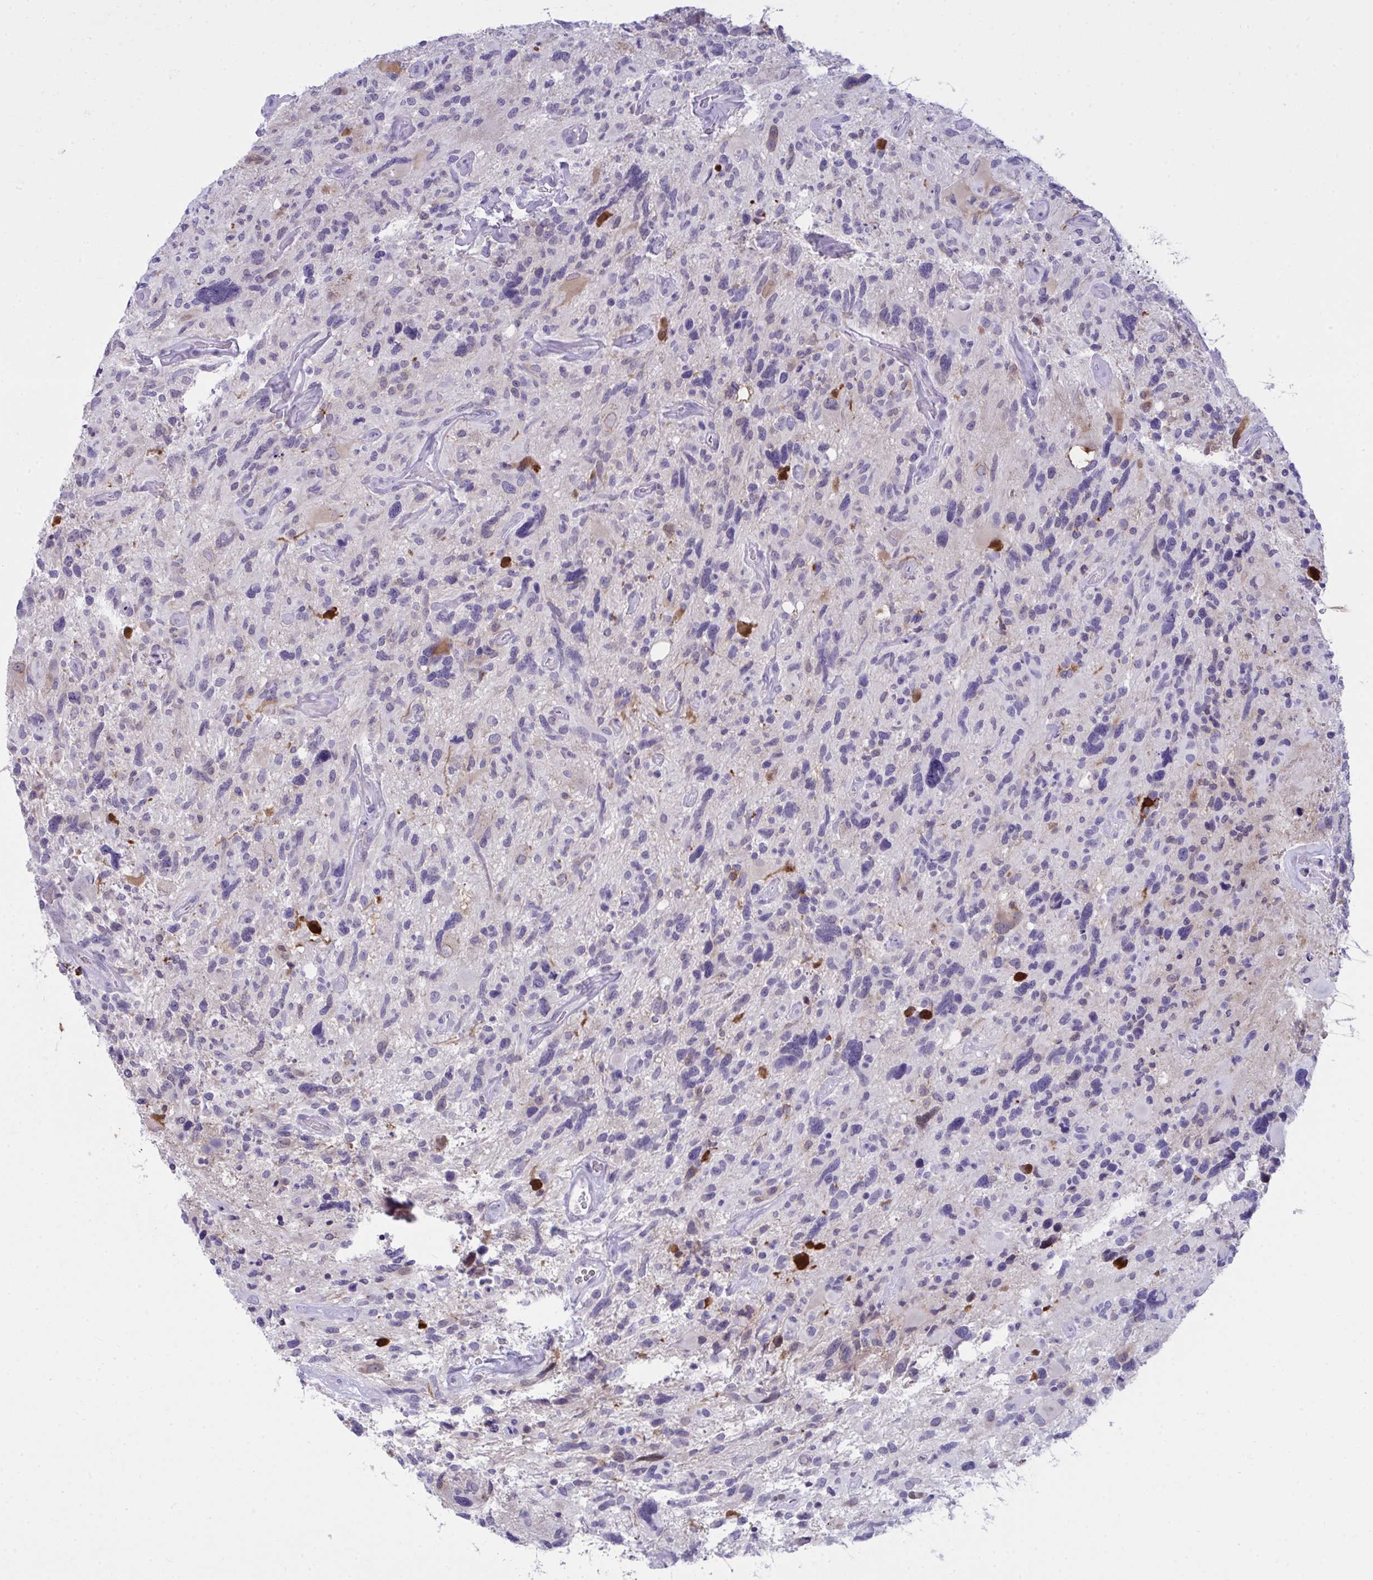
{"staining": {"intensity": "negative", "quantity": "none", "location": "none"}, "tissue": "glioma", "cell_type": "Tumor cells", "image_type": "cancer", "snomed": [{"axis": "morphology", "description": "Glioma, malignant, High grade"}, {"axis": "topography", "description": "Brain"}], "caption": "Histopathology image shows no significant protein positivity in tumor cells of malignant glioma (high-grade). Brightfield microscopy of immunohistochemistry stained with DAB (brown) and hematoxylin (blue), captured at high magnification.", "gene": "RGPD5", "patient": {"sex": "male", "age": 49}}